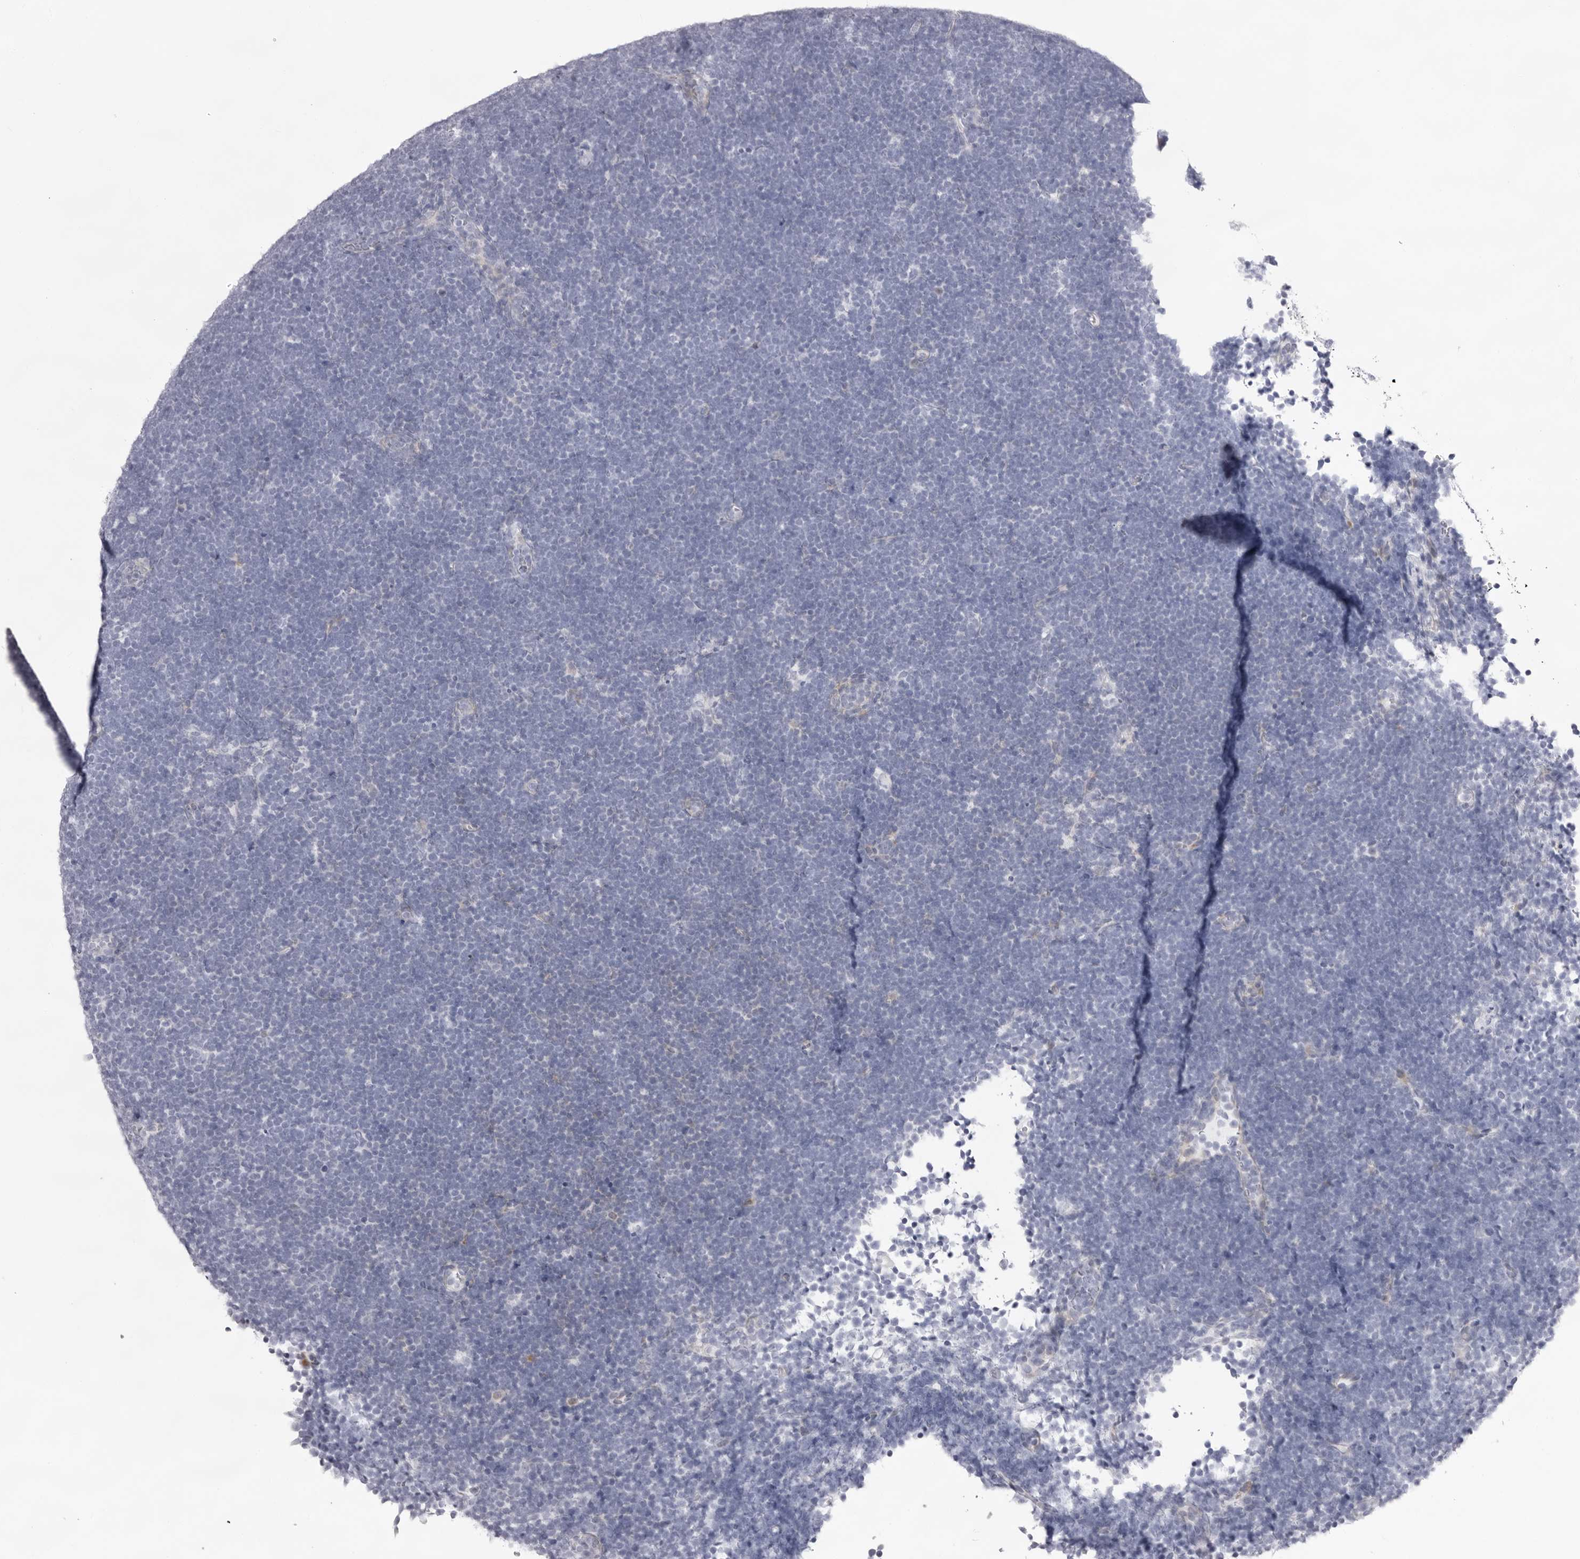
{"staining": {"intensity": "negative", "quantity": "none", "location": "none"}, "tissue": "lymphoma", "cell_type": "Tumor cells", "image_type": "cancer", "snomed": [{"axis": "morphology", "description": "Malignant lymphoma, non-Hodgkin's type, High grade"}, {"axis": "topography", "description": "Lymph node"}], "caption": "Immunohistochemistry of human malignant lymphoma, non-Hodgkin's type (high-grade) reveals no staining in tumor cells.", "gene": "SMIM2", "patient": {"sex": "male", "age": 13}}